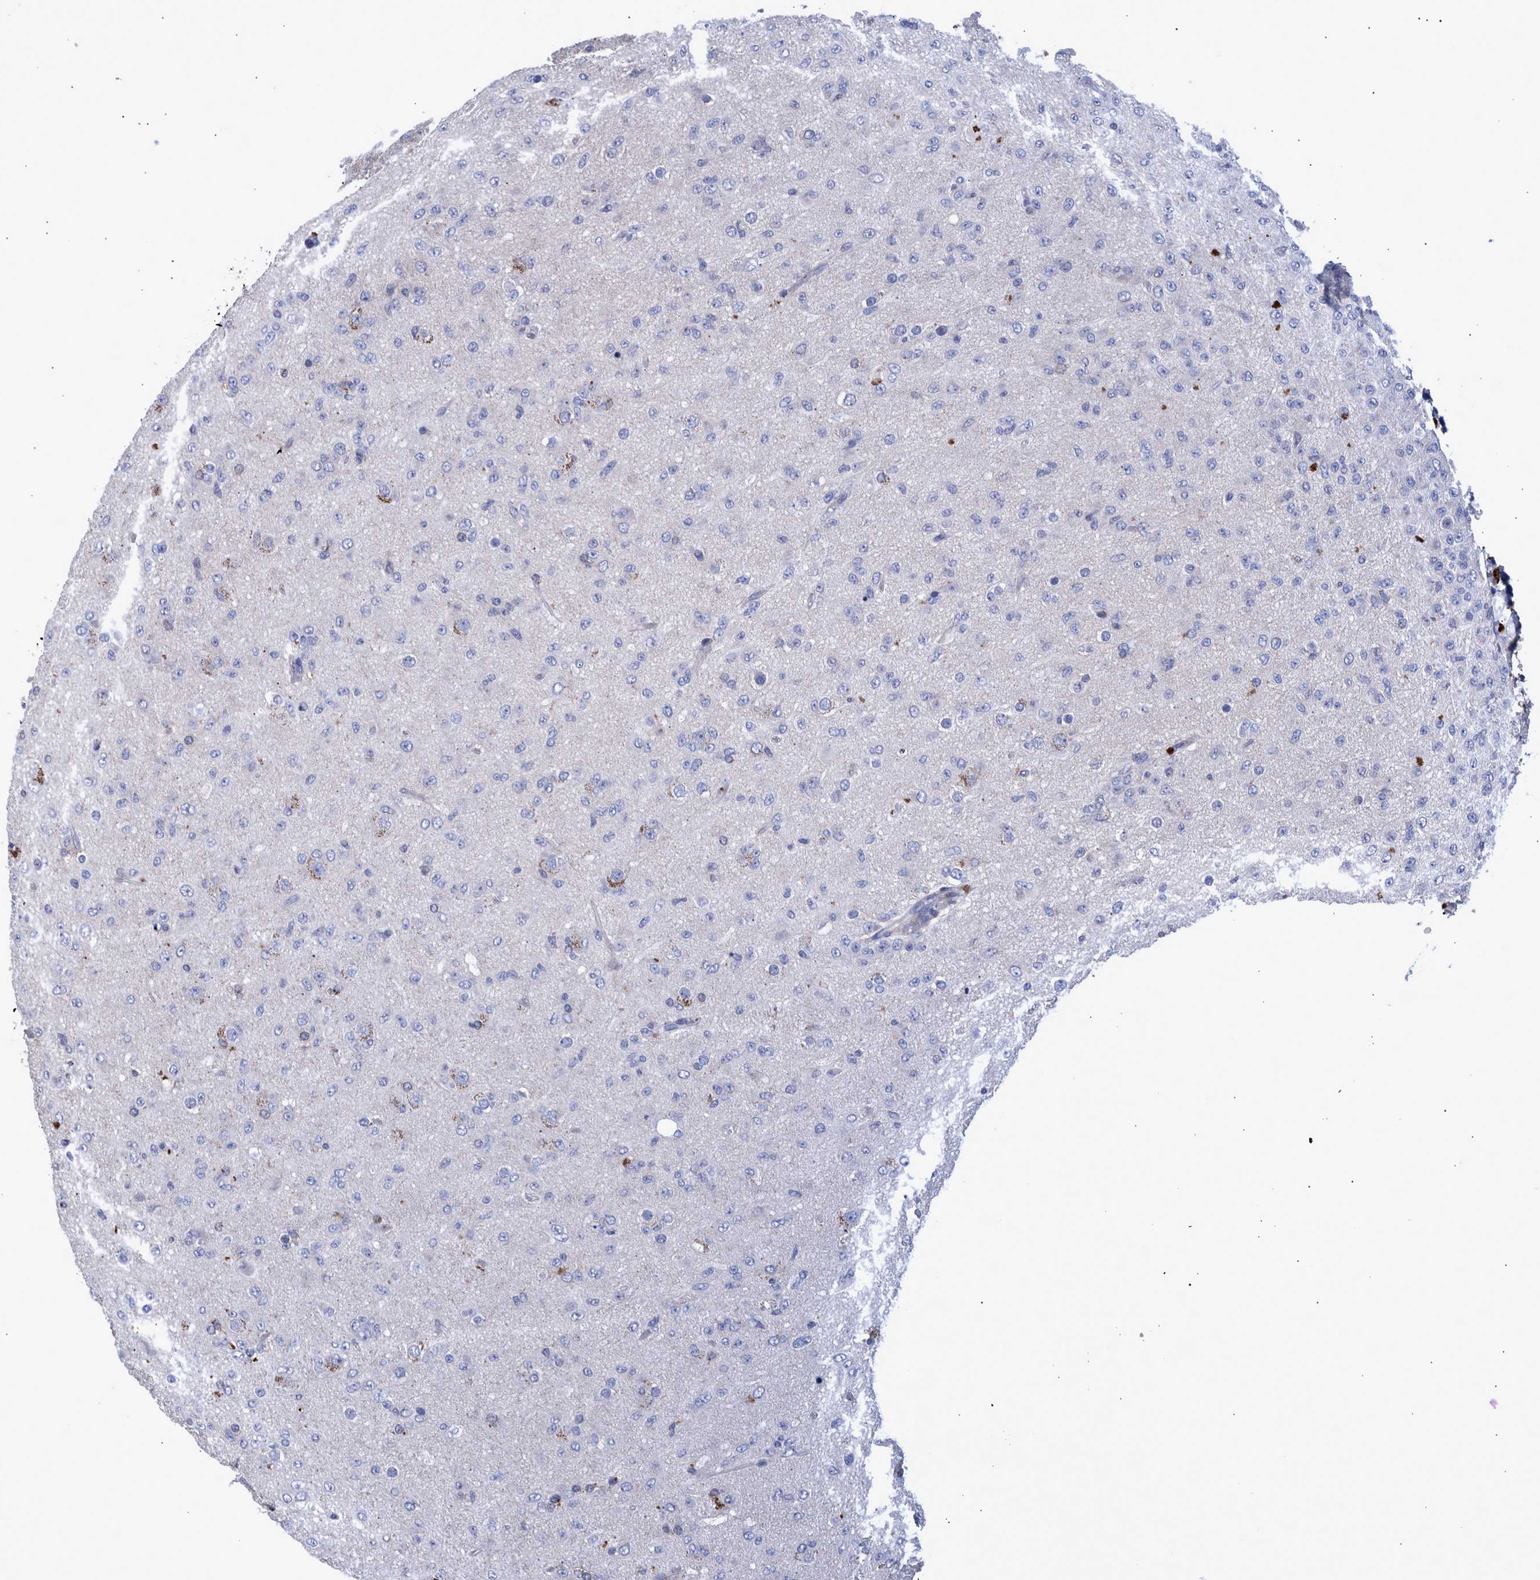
{"staining": {"intensity": "negative", "quantity": "none", "location": "none"}, "tissue": "glioma", "cell_type": "Tumor cells", "image_type": "cancer", "snomed": [{"axis": "morphology", "description": "Glioma, malignant, Low grade"}, {"axis": "topography", "description": "Brain"}], "caption": "Immunohistochemical staining of human glioma demonstrates no significant positivity in tumor cells.", "gene": "DLL4", "patient": {"sex": "male", "age": 65}}